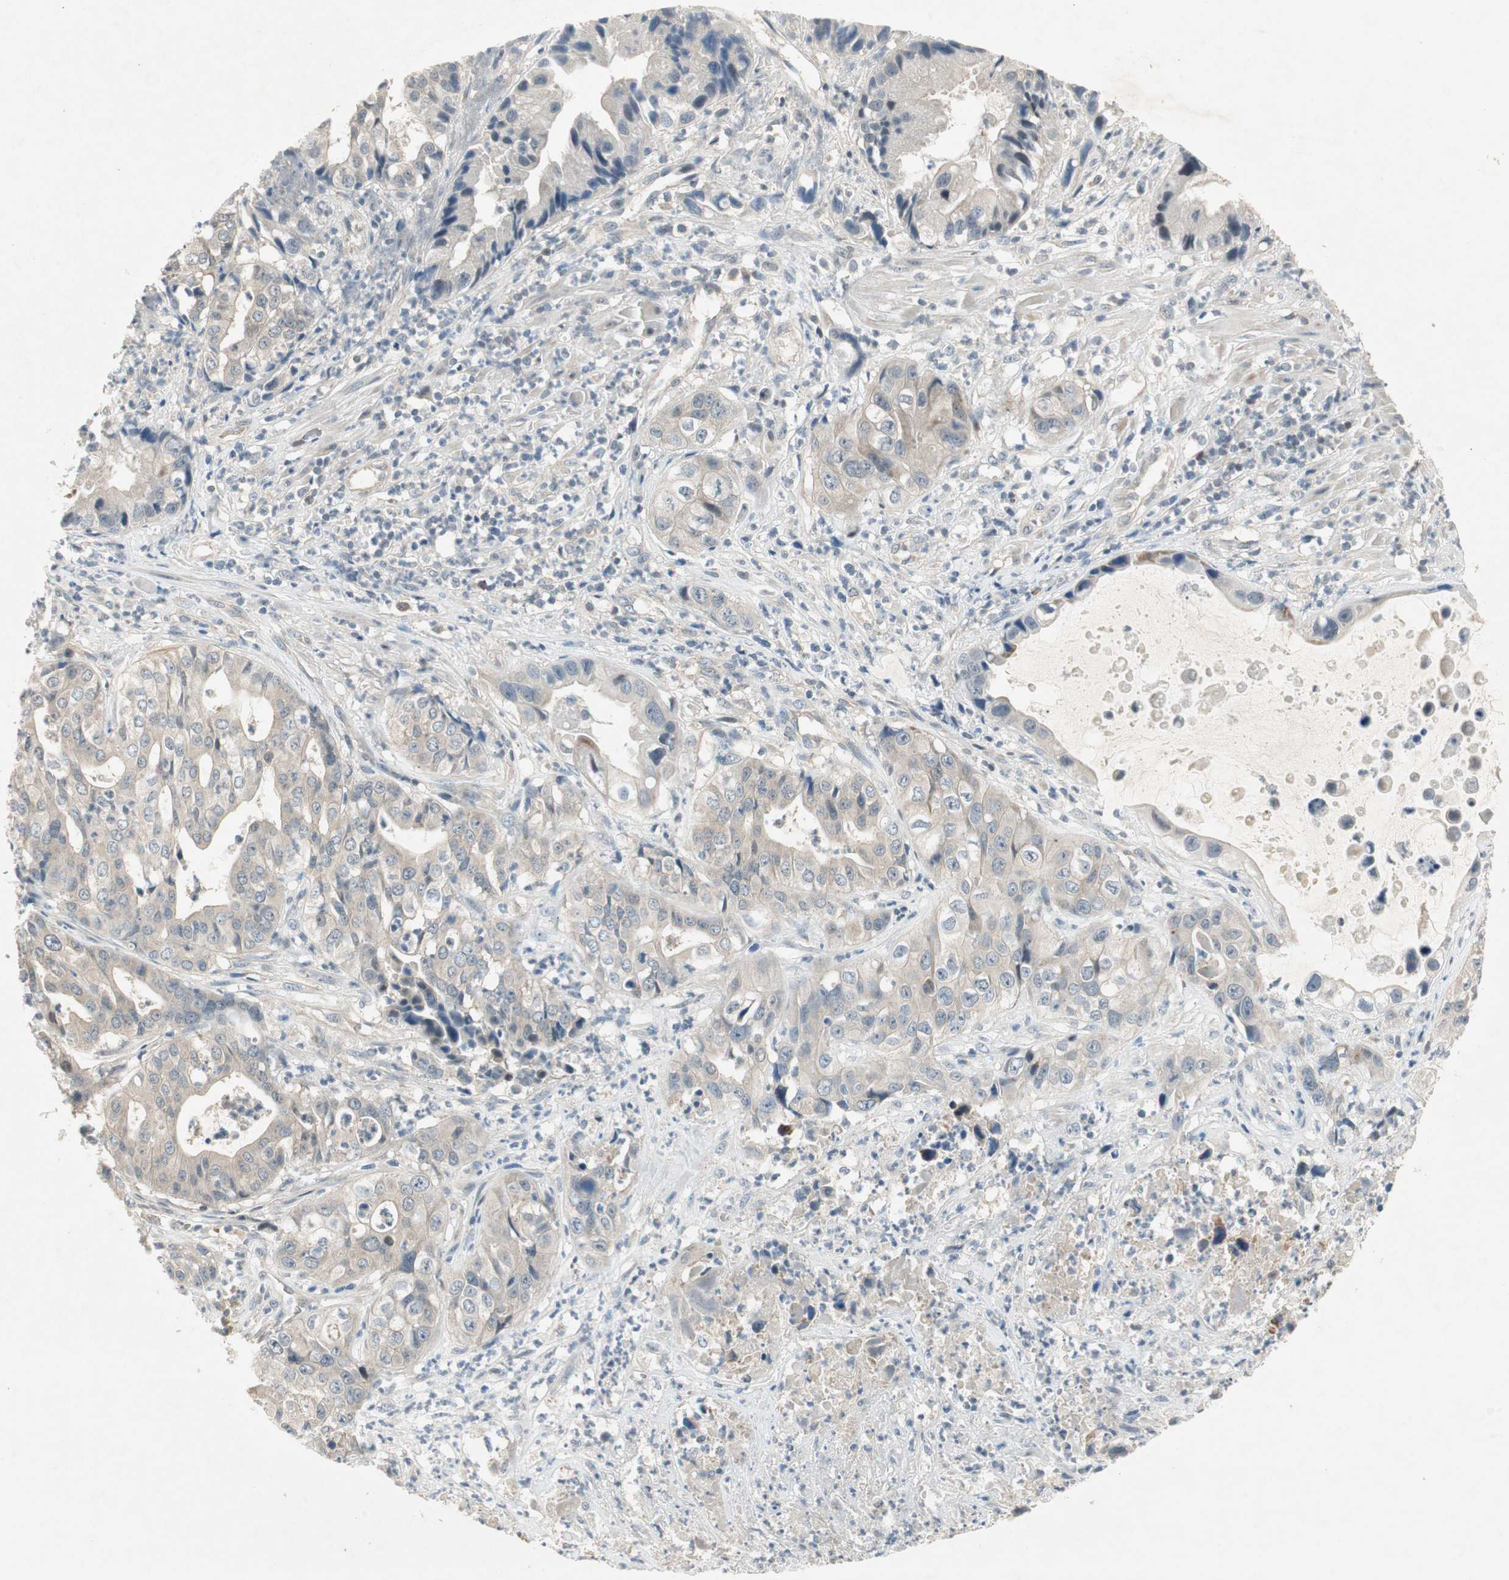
{"staining": {"intensity": "negative", "quantity": "none", "location": "none"}, "tissue": "liver cancer", "cell_type": "Tumor cells", "image_type": "cancer", "snomed": [{"axis": "morphology", "description": "Cholangiocarcinoma"}, {"axis": "topography", "description": "Liver"}], "caption": "High power microscopy image of an immunohistochemistry image of cholangiocarcinoma (liver), revealing no significant expression in tumor cells.", "gene": "USP2", "patient": {"sex": "female", "age": 61}}